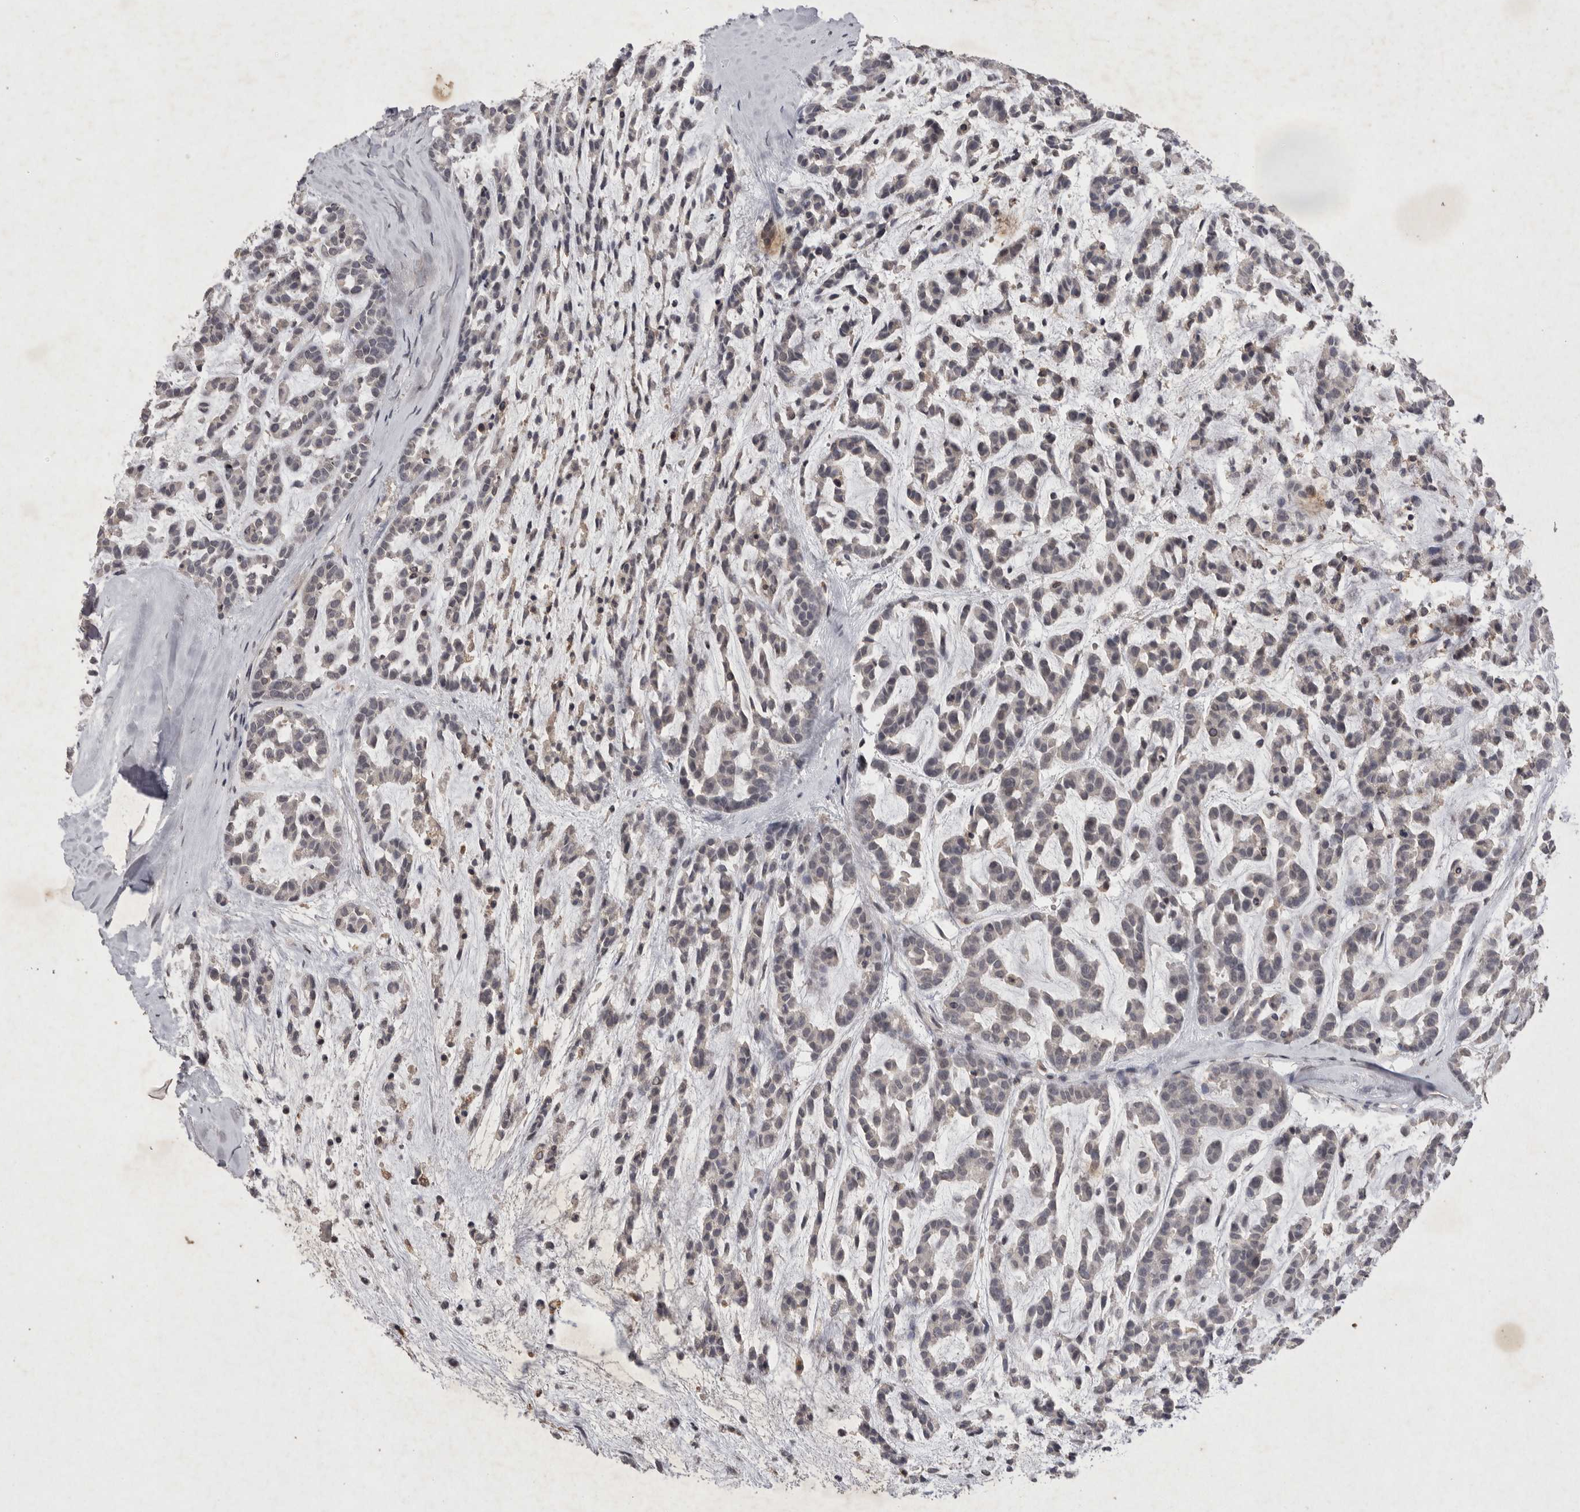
{"staining": {"intensity": "negative", "quantity": "none", "location": "none"}, "tissue": "head and neck cancer", "cell_type": "Tumor cells", "image_type": "cancer", "snomed": [{"axis": "morphology", "description": "Adenocarcinoma, NOS"}, {"axis": "morphology", "description": "Adenoma, NOS"}, {"axis": "topography", "description": "Head-Neck"}], "caption": "Immunohistochemistry of human head and neck adenocarcinoma reveals no positivity in tumor cells.", "gene": "APLNR", "patient": {"sex": "female", "age": 55}}